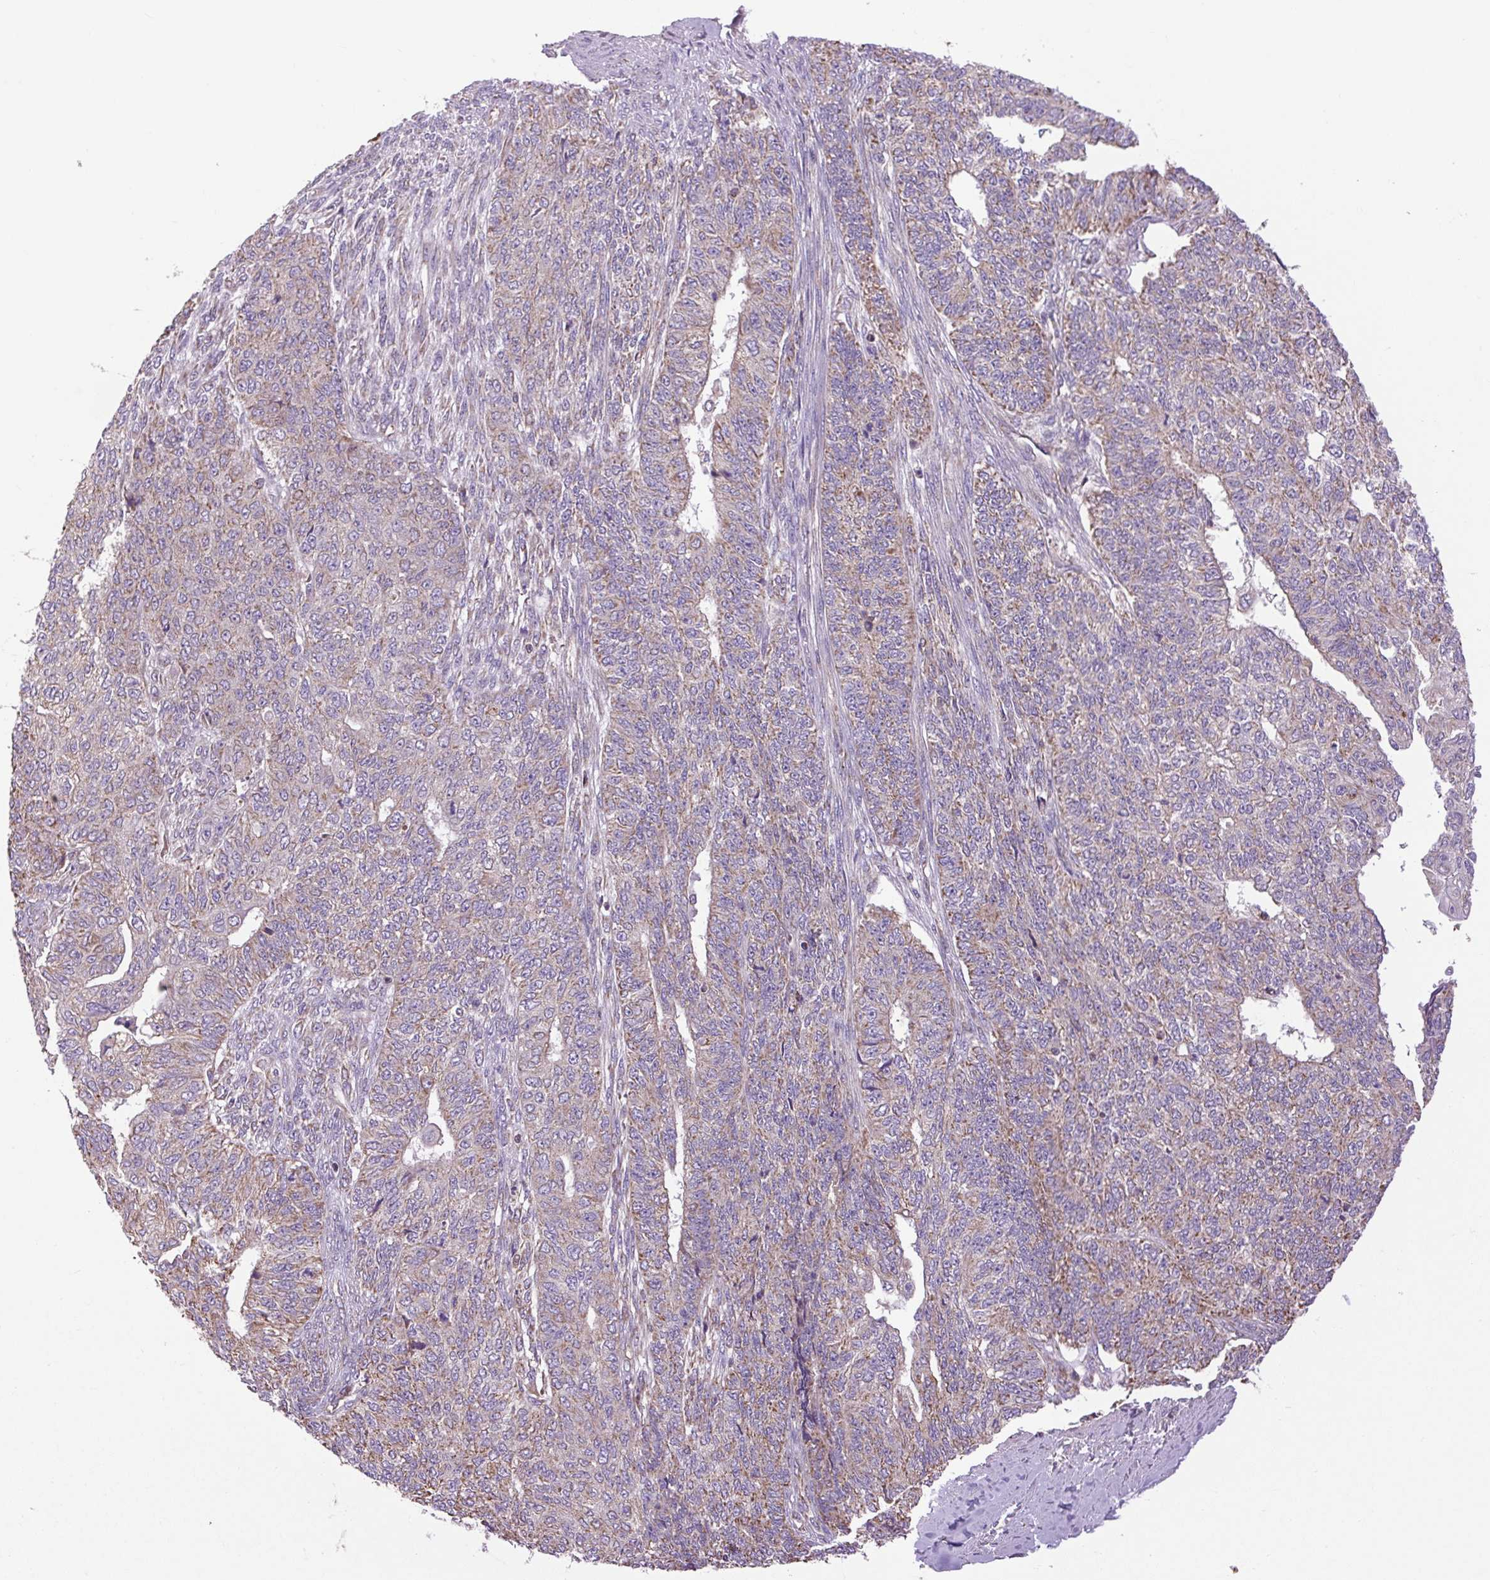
{"staining": {"intensity": "weak", "quantity": "25%-75%", "location": "cytoplasmic/membranous"}, "tissue": "endometrial cancer", "cell_type": "Tumor cells", "image_type": "cancer", "snomed": [{"axis": "morphology", "description": "Adenocarcinoma, NOS"}, {"axis": "topography", "description": "Endometrium"}], "caption": "IHC photomicrograph of human endometrial cancer stained for a protein (brown), which demonstrates low levels of weak cytoplasmic/membranous expression in approximately 25%-75% of tumor cells.", "gene": "PLCG1", "patient": {"sex": "female", "age": 32}}